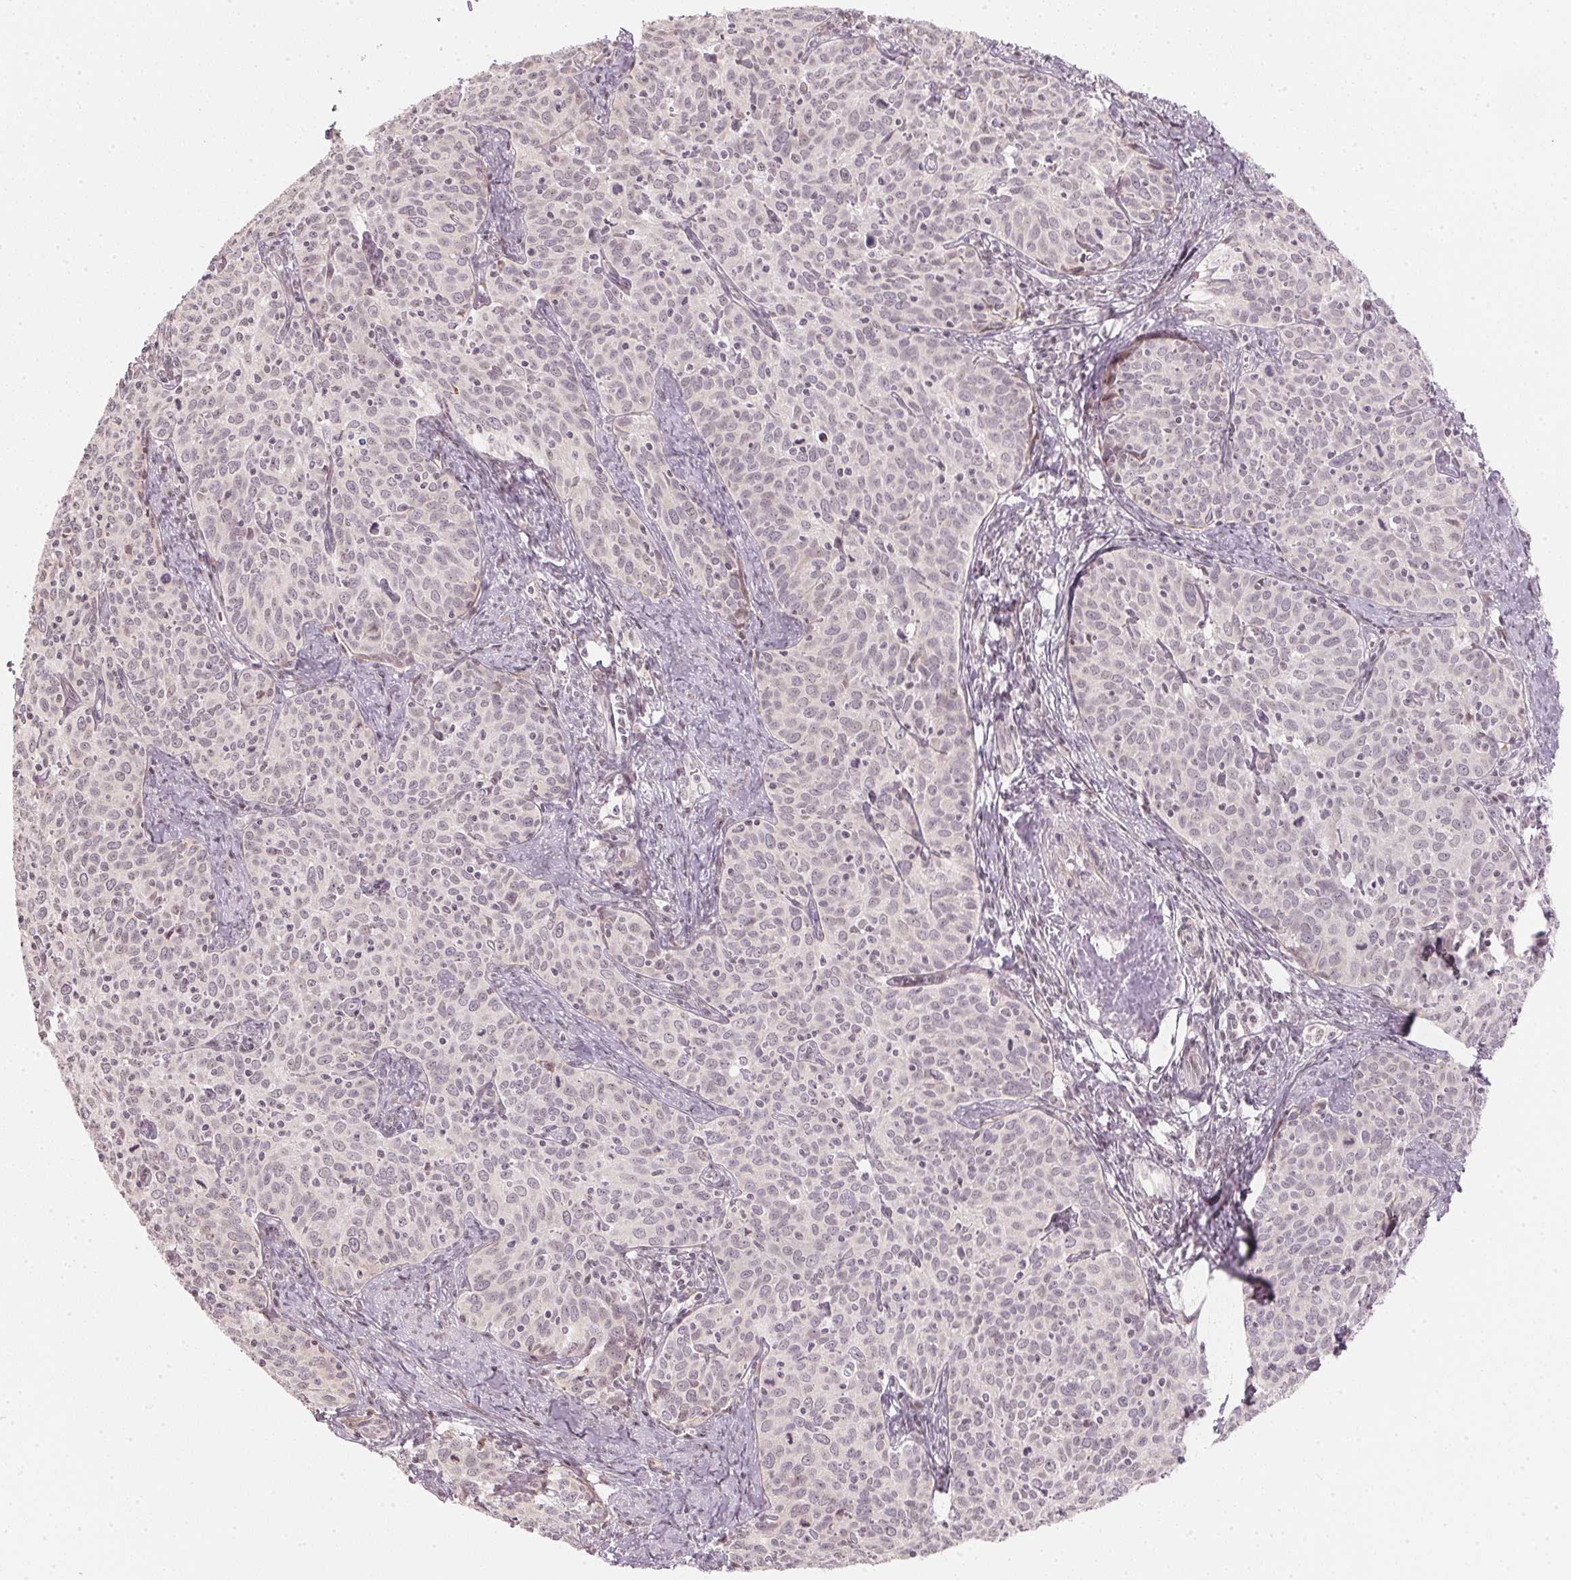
{"staining": {"intensity": "negative", "quantity": "none", "location": "none"}, "tissue": "cervical cancer", "cell_type": "Tumor cells", "image_type": "cancer", "snomed": [{"axis": "morphology", "description": "Squamous cell carcinoma, NOS"}, {"axis": "topography", "description": "Cervix"}], "caption": "Human cervical squamous cell carcinoma stained for a protein using IHC reveals no positivity in tumor cells.", "gene": "KAT6A", "patient": {"sex": "female", "age": 62}}